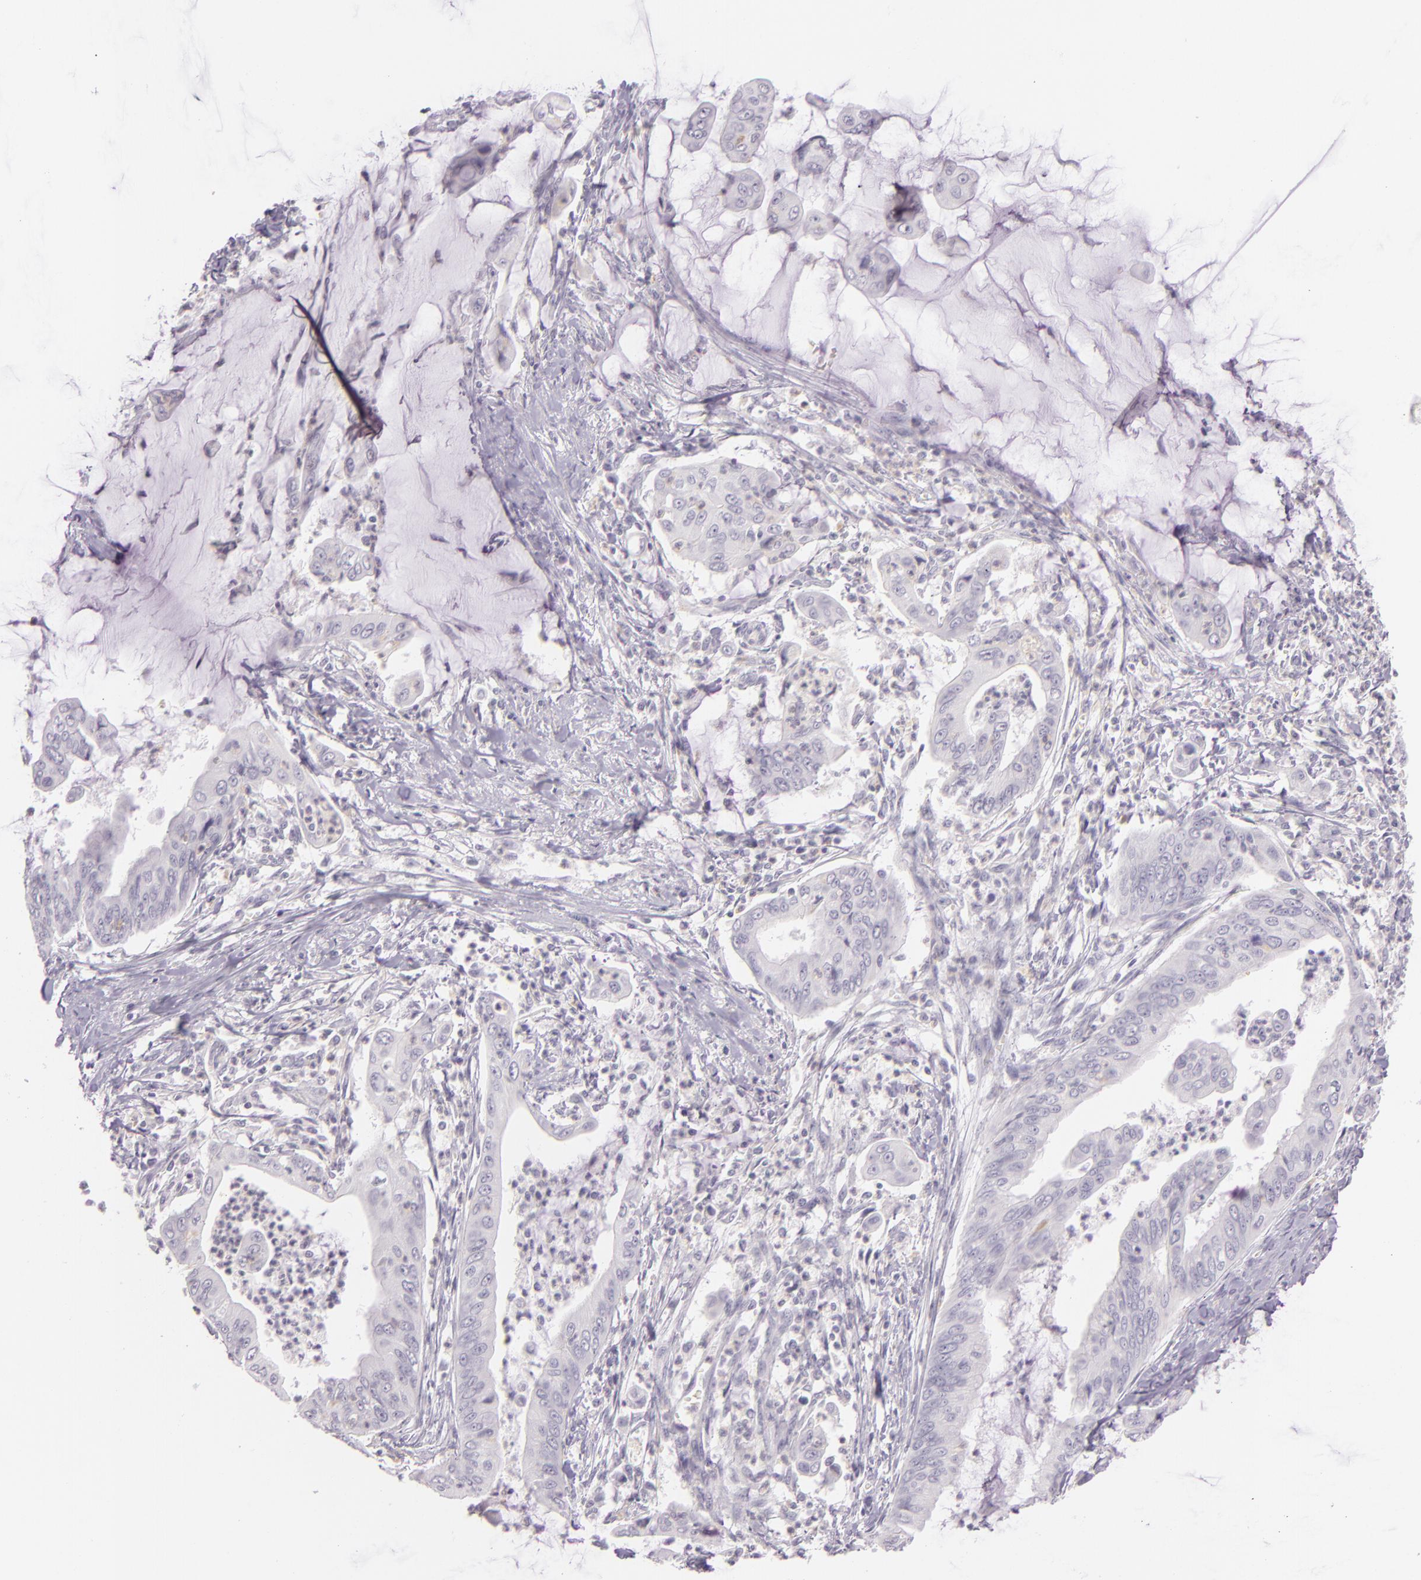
{"staining": {"intensity": "negative", "quantity": "none", "location": "none"}, "tissue": "stomach cancer", "cell_type": "Tumor cells", "image_type": "cancer", "snomed": [{"axis": "morphology", "description": "Adenocarcinoma, NOS"}, {"axis": "topography", "description": "Stomach, upper"}], "caption": "High magnification brightfield microscopy of stomach cancer (adenocarcinoma) stained with DAB (3,3'-diaminobenzidine) (brown) and counterstained with hematoxylin (blue): tumor cells show no significant positivity. Nuclei are stained in blue.", "gene": "CBS", "patient": {"sex": "male", "age": 80}}